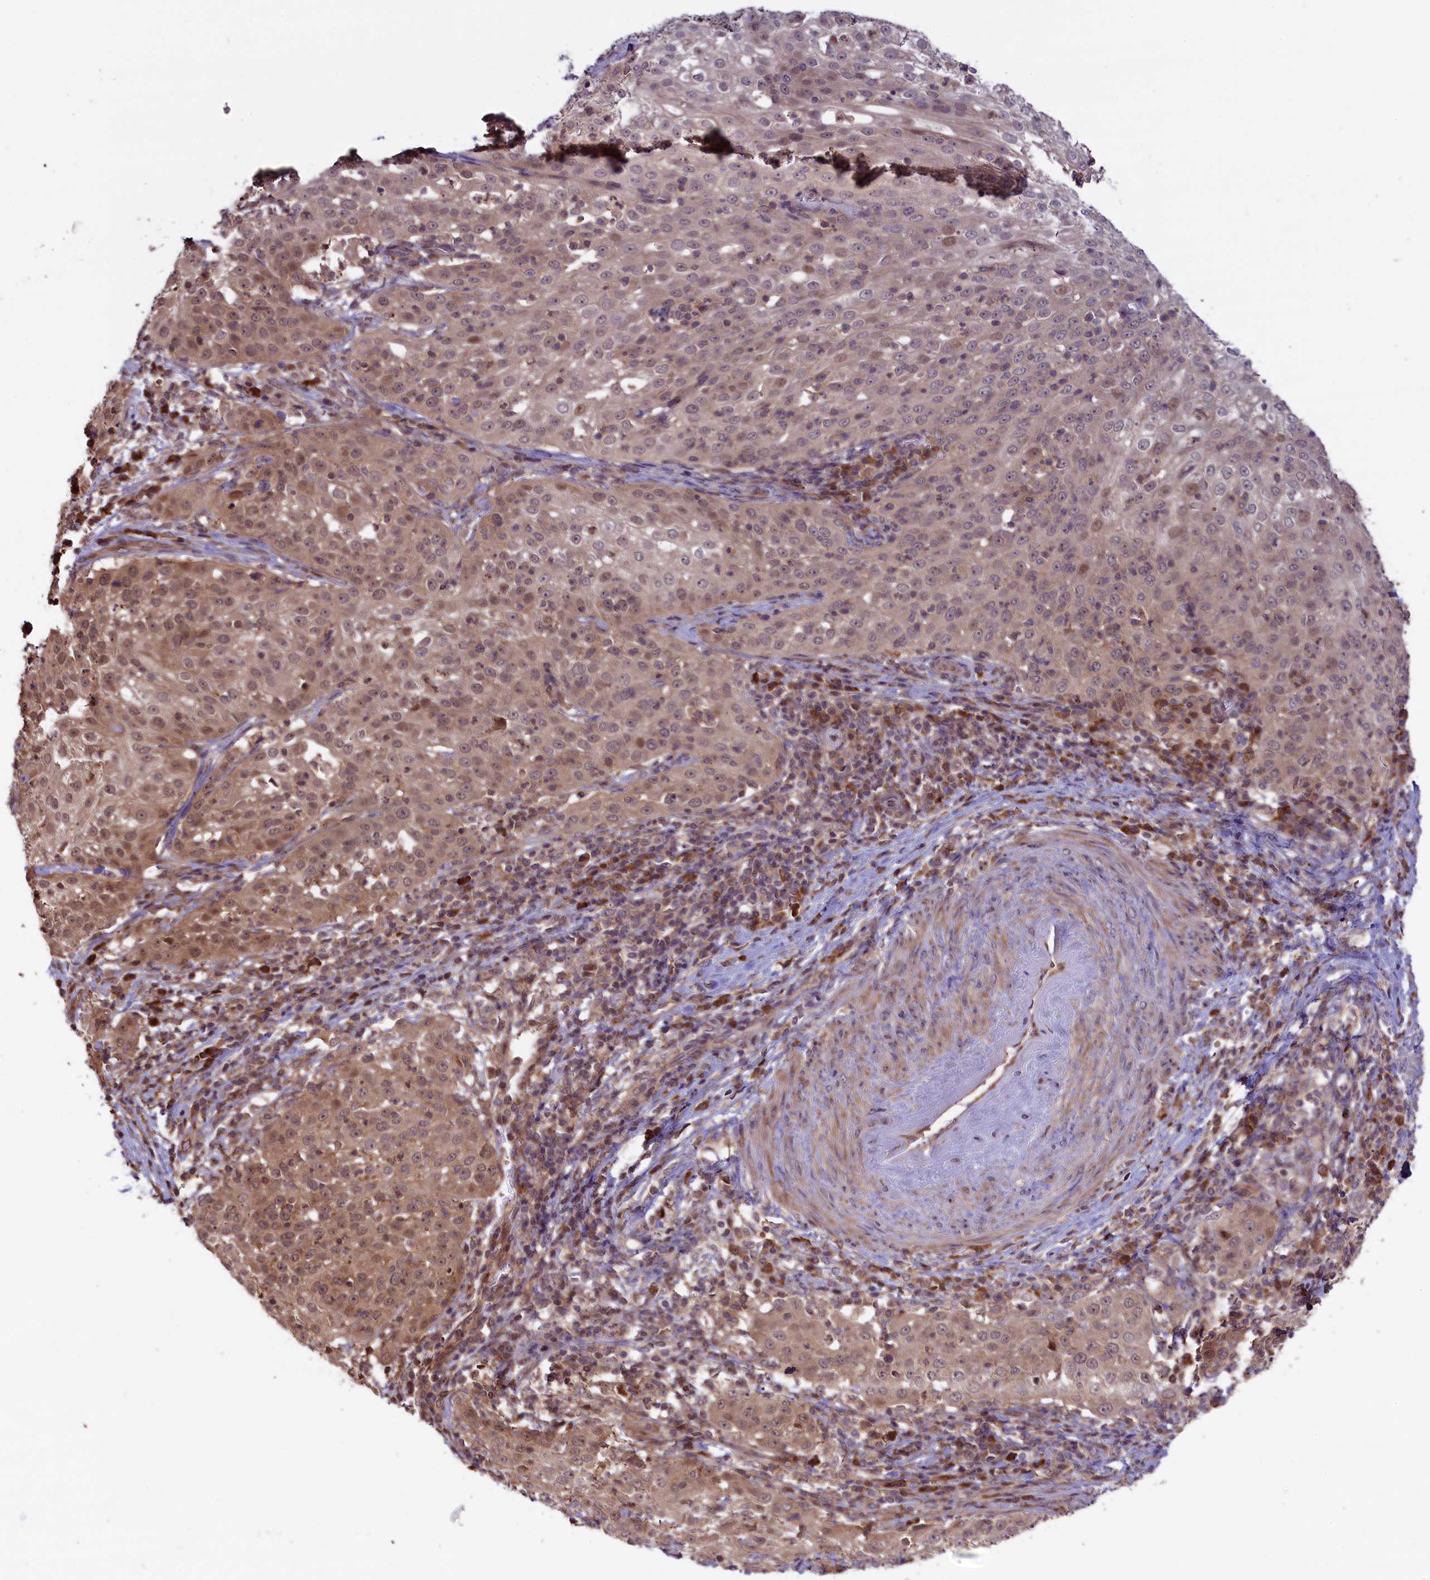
{"staining": {"intensity": "weak", "quantity": "25%-75%", "location": "cytoplasmic/membranous,nuclear"}, "tissue": "cervical cancer", "cell_type": "Tumor cells", "image_type": "cancer", "snomed": [{"axis": "morphology", "description": "Squamous cell carcinoma, NOS"}, {"axis": "topography", "description": "Cervix"}], "caption": "Weak cytoplasmic/membranous and nuclear protein staining is appreciated in approximately 25%-75% of tumor cells in cervical squamous cell carcinoma. Nuclei are stained in blue.", "gene": "RIC8A", "patient": {"sex": "female", "age": 57}}